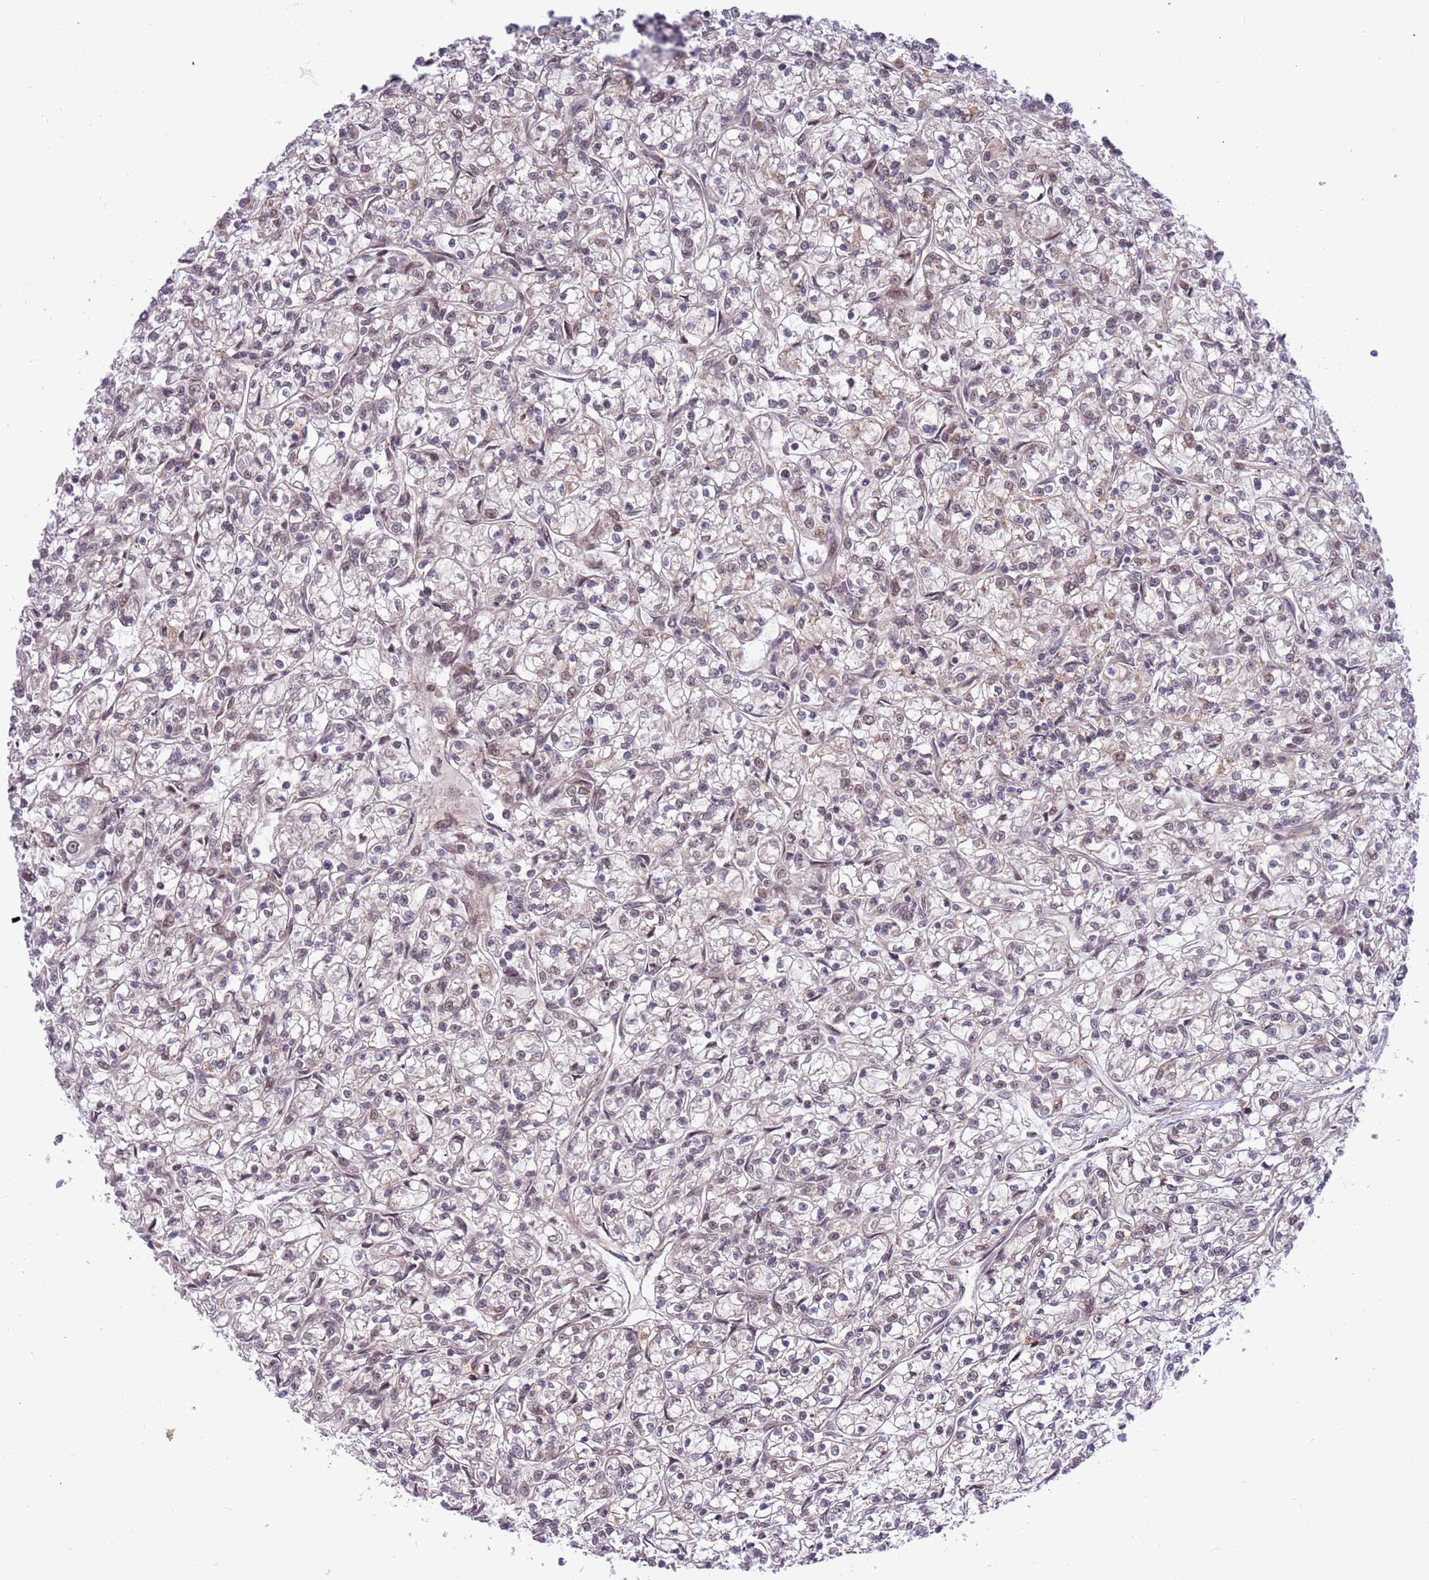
{"staining": {"intensity": "negative", "quantity": "none", "location": "none"}, "tissue": "renal cancer", "cell_type": "Tumor cells", "image_type": "cancer", "snomed": [{"axis": "morphology", "description": "Adenocarcinoma, NOS"}, {"axis": "topography", "description": "Kidney"}], "caption": "An immunohistochemistry (IHC) image of adenocarcinoma (renal) is shown. There is no staining in tumor cells of adenocarcinoma (renal).", "gene": "HAUS3", "patient": {"sex": "female", "age": 59}}